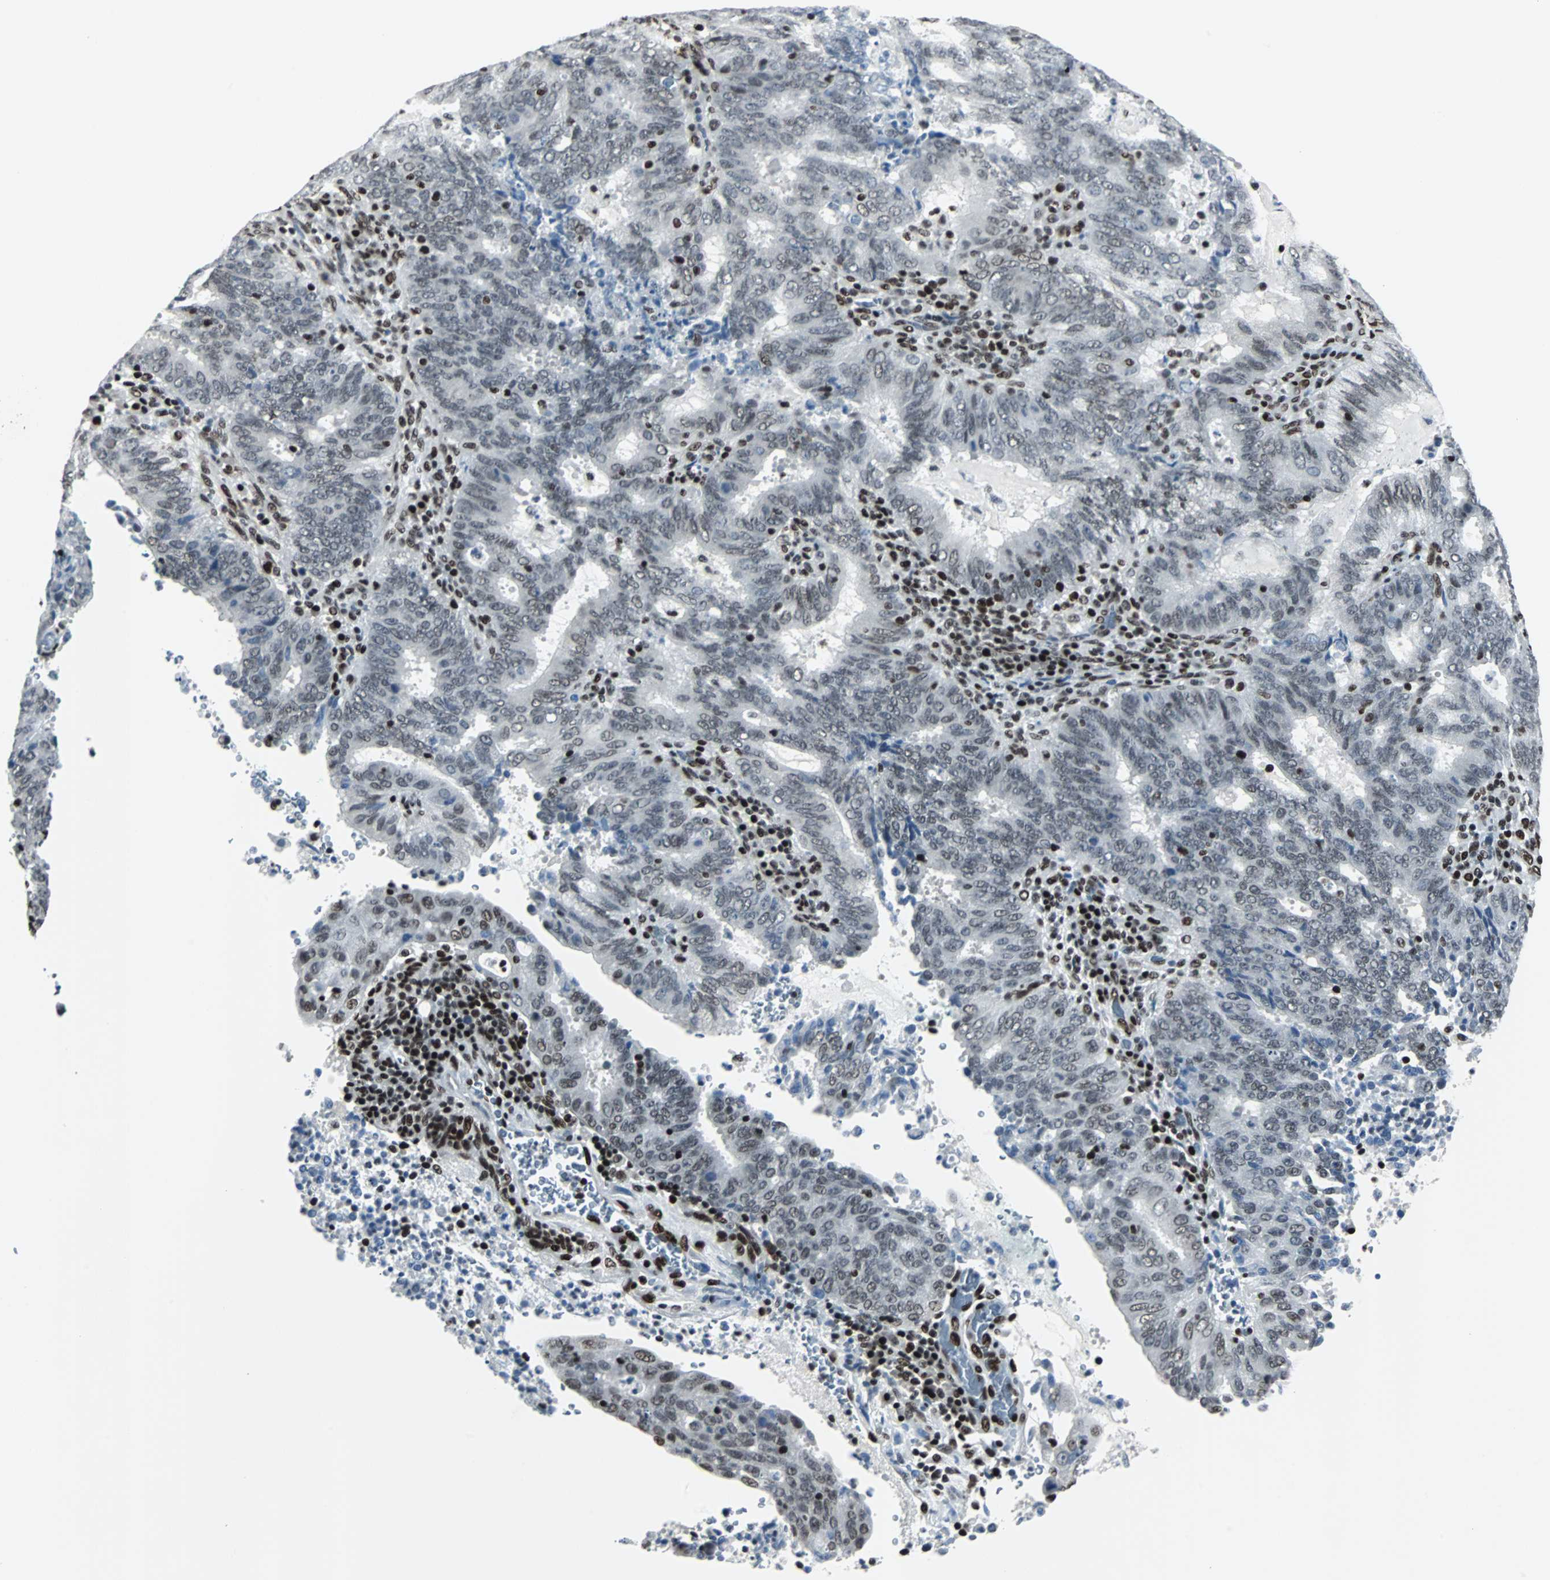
{"staining": {"intensity": "weak", "quantity": ">75%", "location": "nuclear"}, "tissue": "cervical cancer", "cell_type": "Tumor cells", "image_type": "cancer", "snomed": [{"axis": "morphology", "description": "Adenocarcinoma, NOS"}, {"axis": "topography", "description": "Cervix"}], "caption": "The image exhibits immunohistochemical staining of cervical adenocarcinoma. There is weak nuclear expression is seen in about >75% of tumor cells.", "gene": "MEF2D", "patient": {"sex": "female", "age": 44}}